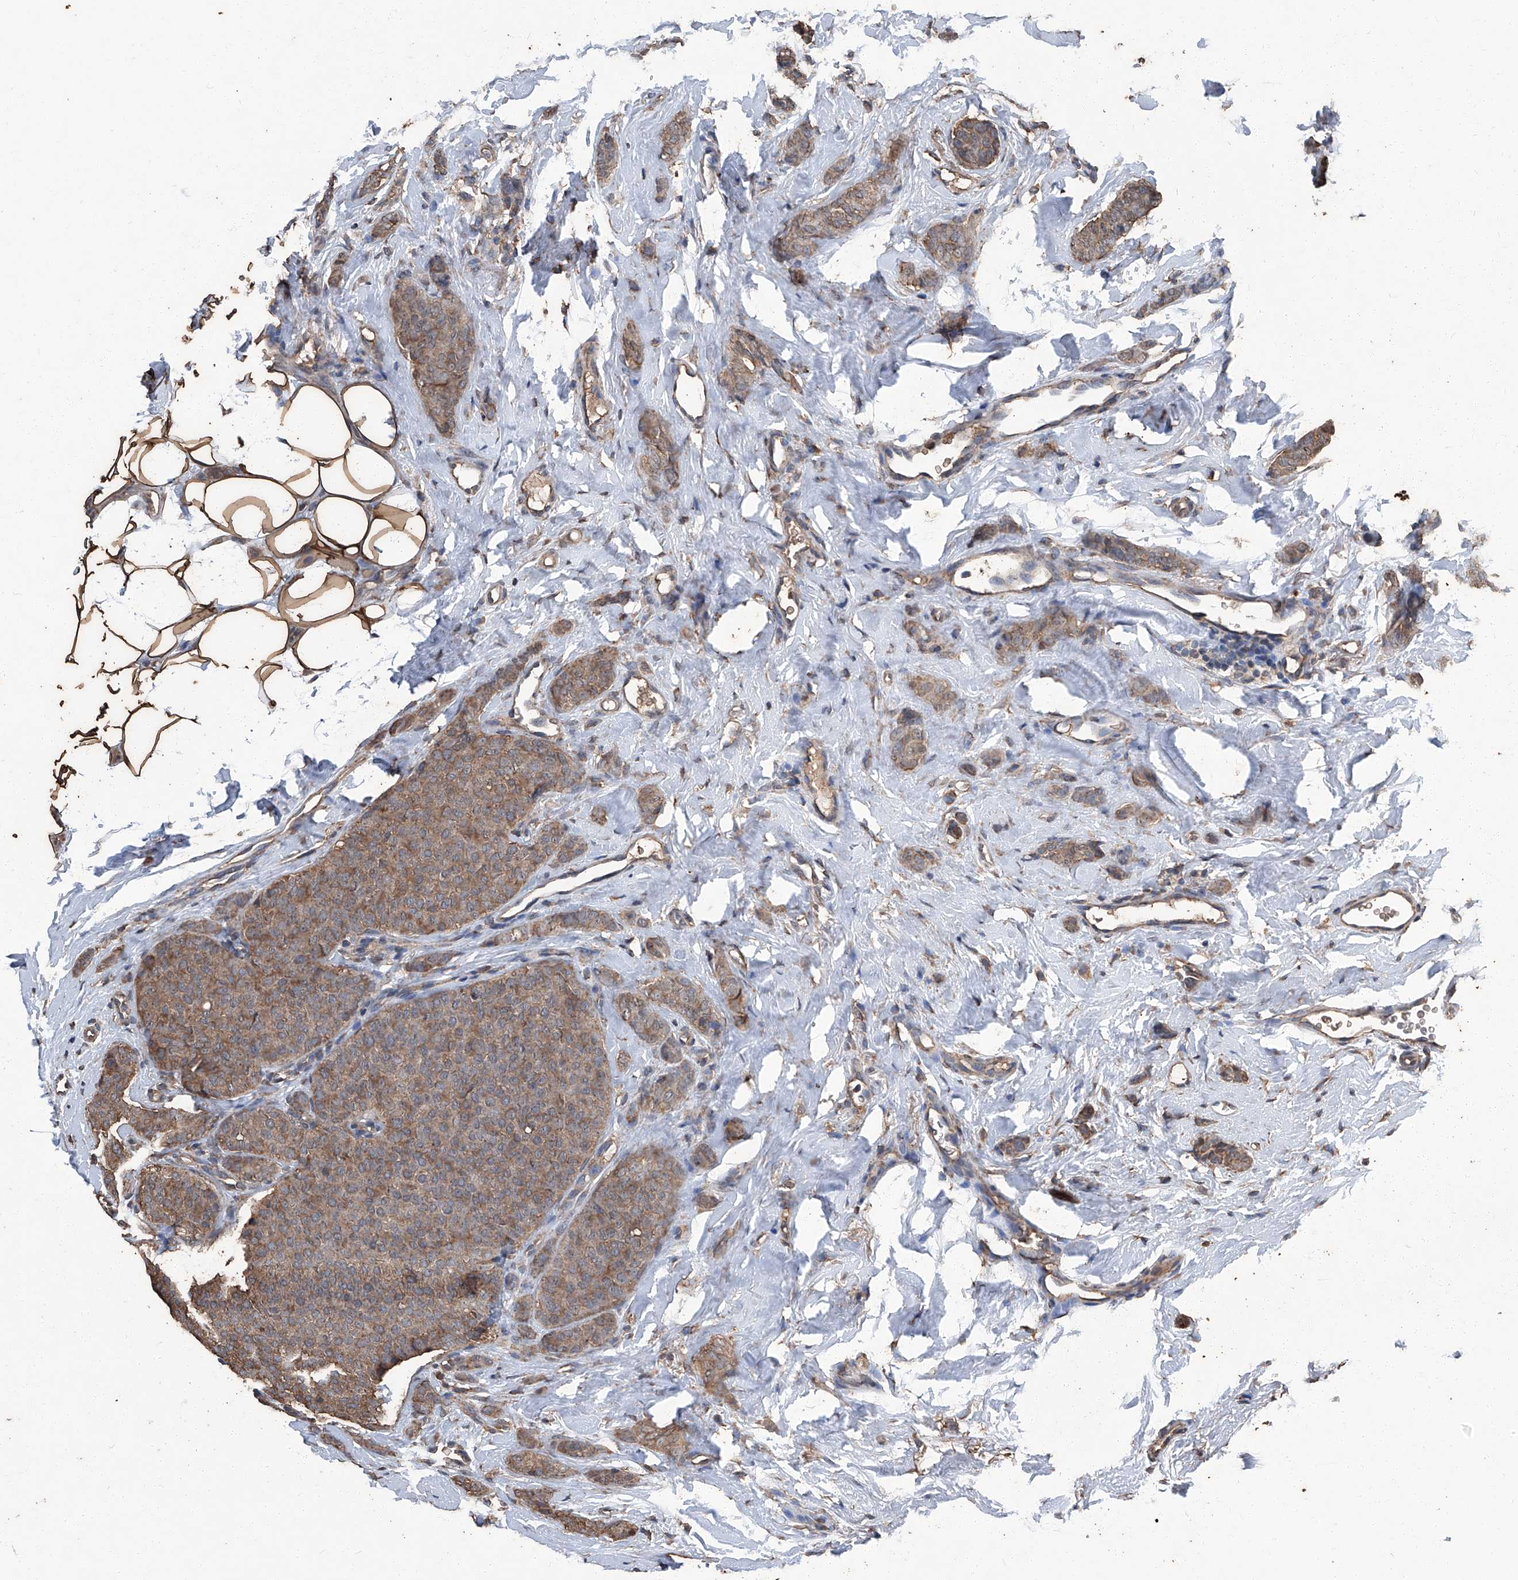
{"staining": {"intensity": "moderate", "quantity": ">75%", "location": "cytoplasmic/membranous"}, "tissue": "breast cancer", "cell_type": "Tumor cells", "image_type": "cancer", "snomed": [{"axis": "morphology", "description": "Lobular carcinoma"}, {"axis": "topography", "description": "Skin"}, {"axis": "topography", "description": "Breast"}], "caption": "Tumor cells demonstrate medium levels of moderate cytoplasmic/membranous expression in about >75% of cells in human breast lobular carcinoma.", "gene": "STARD7", "patient": {"sex": "female", "age": 46}}